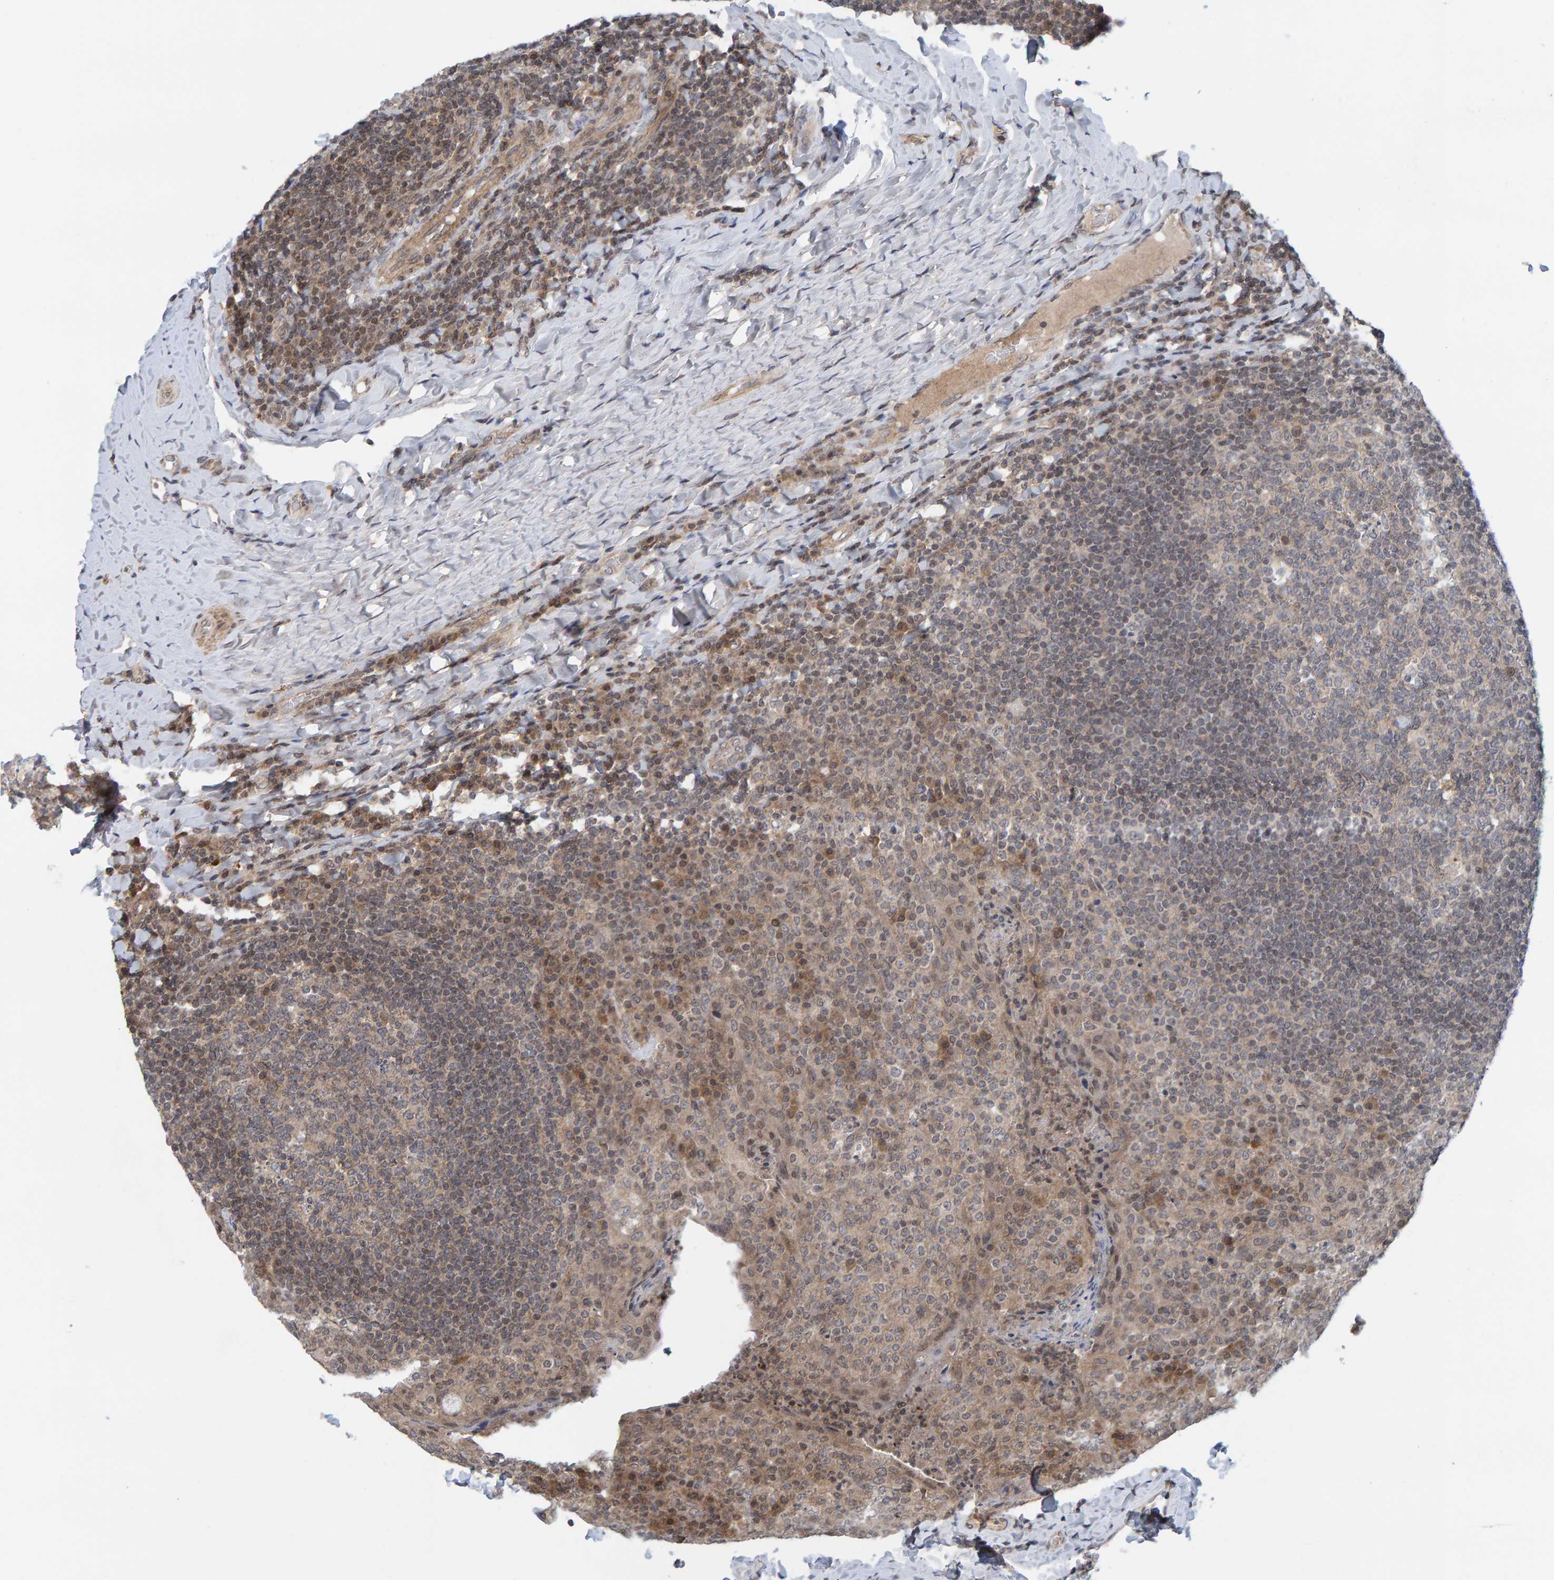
{"staining": {"intensity": "weak", "quantity": "<25%", "location": "cytoplasmic/membranous"}, "tissue": "tonsil", "cell_type": "Germinal center cells", "image_type": "normal", "snomed": [{"axis": "morphology", "description": "Normal tissue, NOS"}, {"axis": "topography", "description": "Tonsil"}], "caption": "There is no significant staining in germinal center cells of tonsil. The staining was performed using DAB (3,3'-diaminobenzidine) to visualize the protein expression in brown, while the nuclei were stained in blue with hematoxylin (Magnification: 20x).", "gene": "CDH2", "patient": {"sex": "male", "age": 17}}